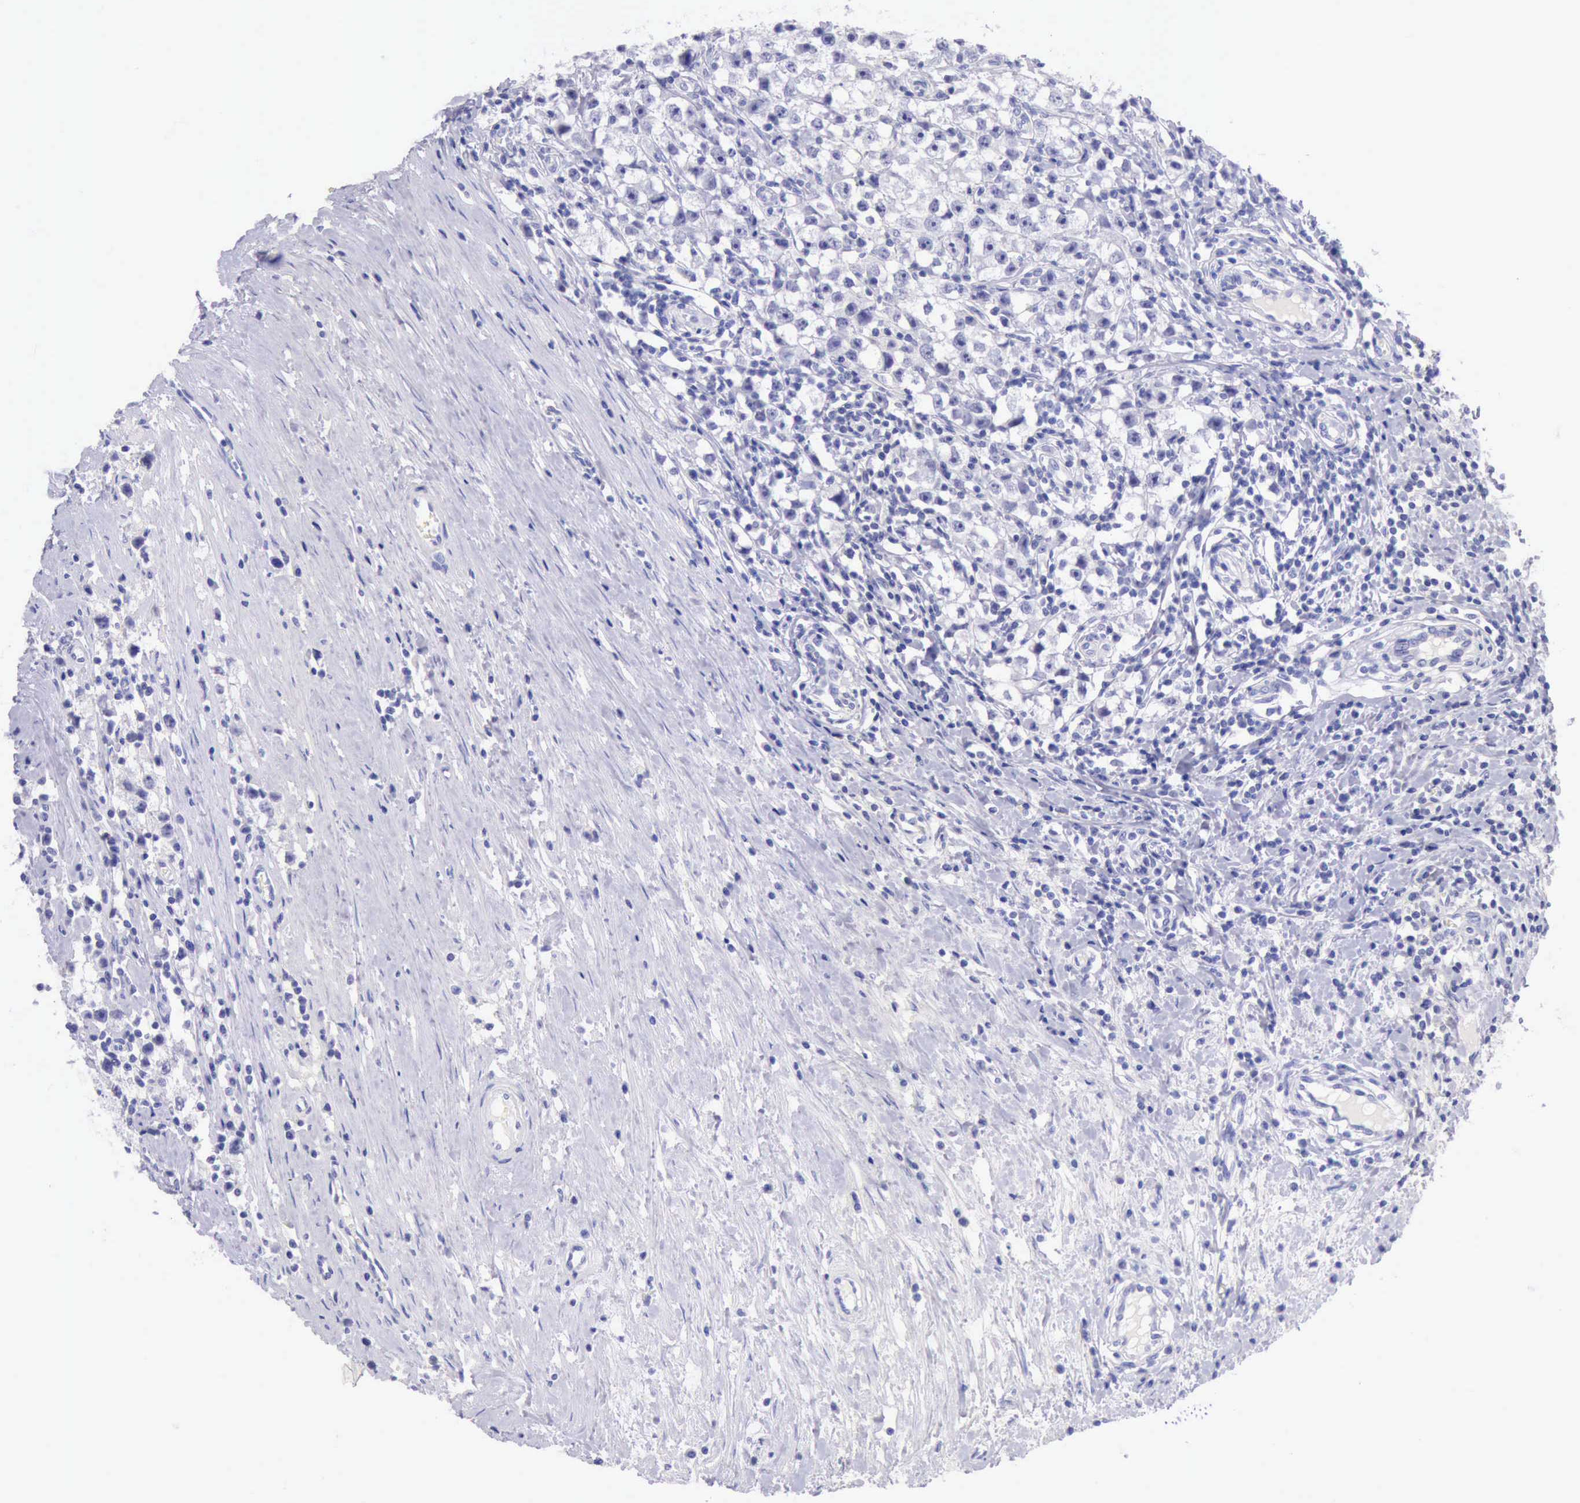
{"staining": {"intensity": "negative", "quantity": "none", "location": "none"}, "tissue": "testis cancer", "cell_type": "Tumor cells", "image_type": "cancer", "snomed": [{"axis": "morphology", "description": "Seminoma, NOS"}, {"axis": "topography", "description": "Testis"}], "caption": "This is an IHC image of human seminoma (testis). There is no expression in tumor cells.", "gene": "LRFN5", "patient": {"sex": "male", "age": 35}}